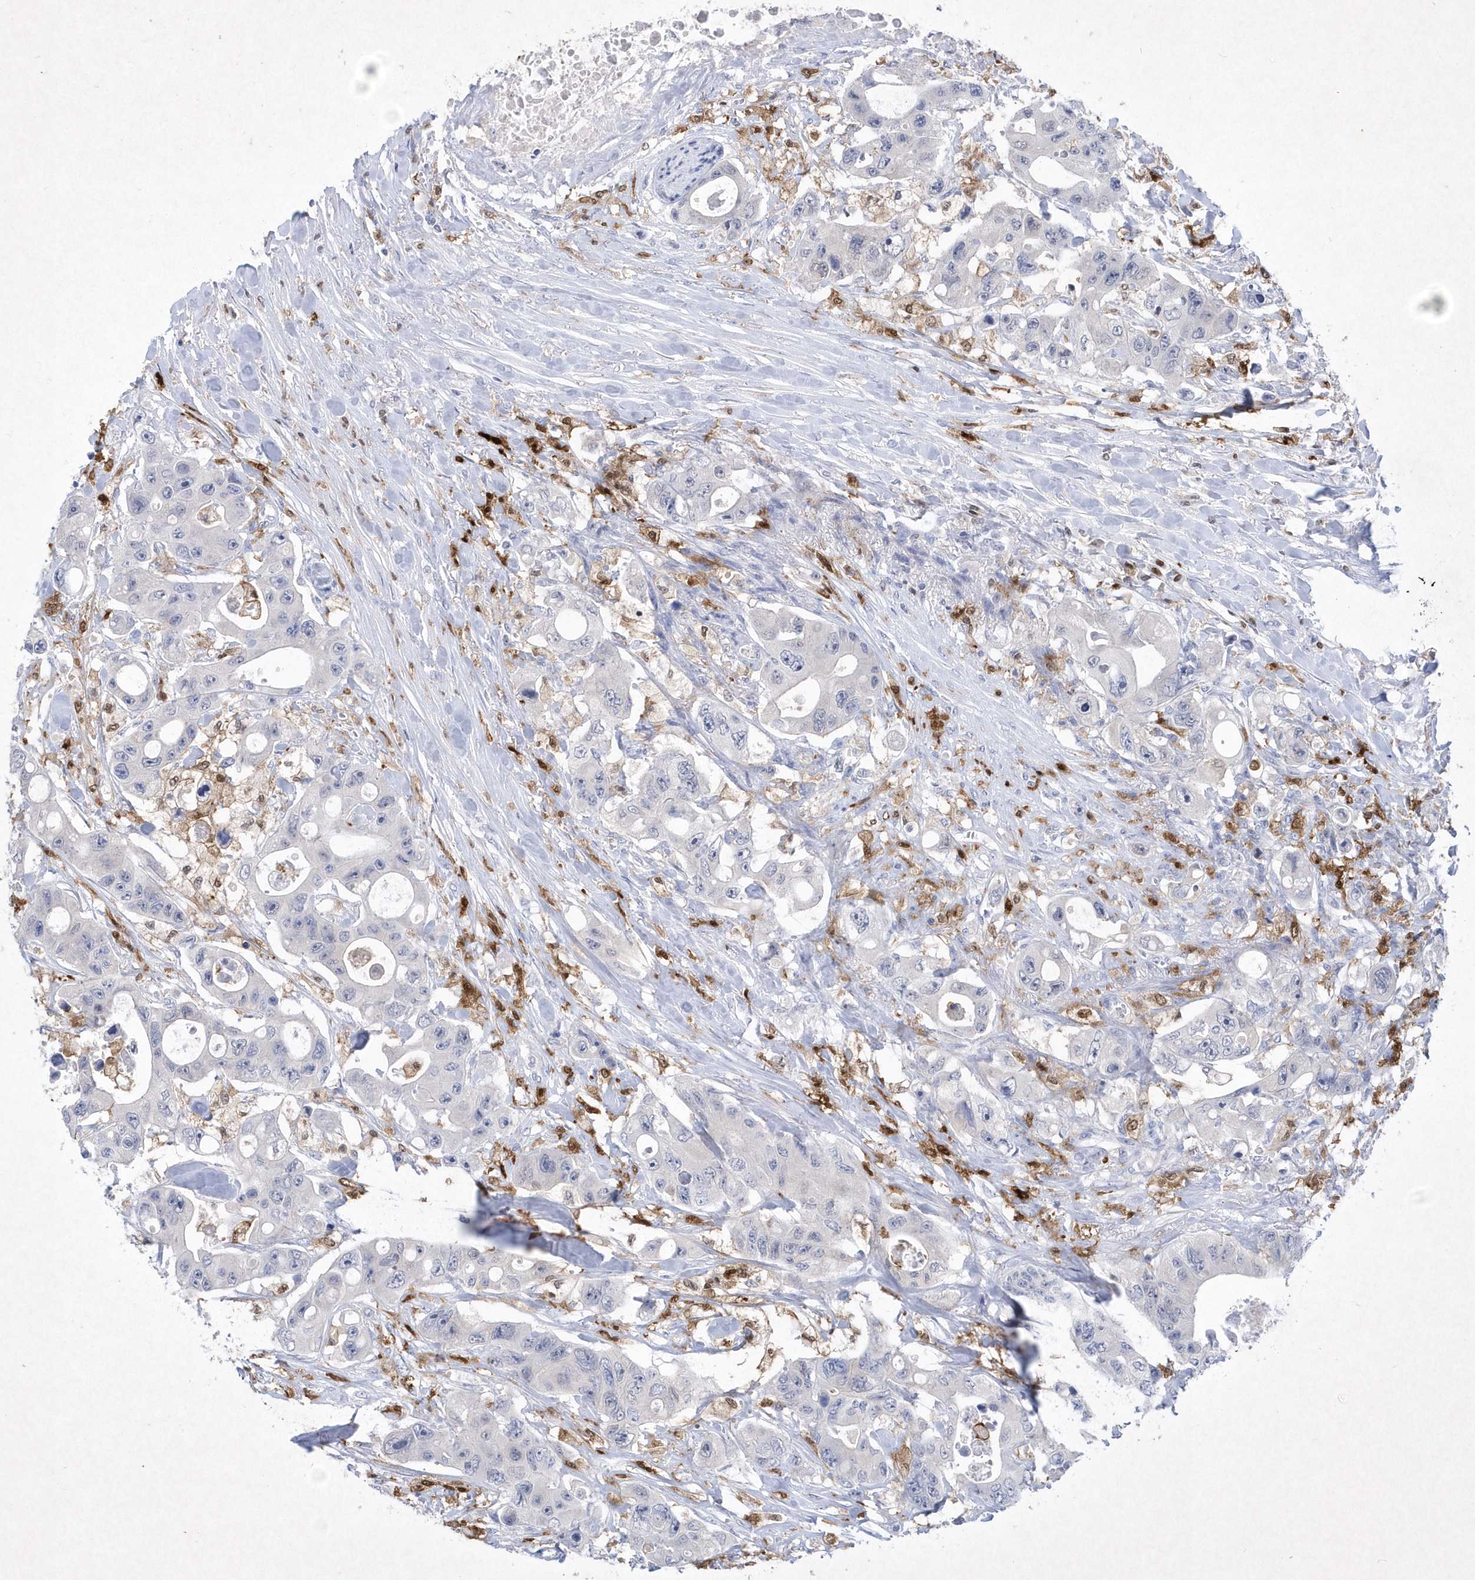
{"staining": {"intensity": "negative", "quantity": "none", "location": "none"}, "tissue": "colorectal cancer", "cell_type": "Tumor cells", "image_type": "cancer", "snomed": [{"axis": "morphology", "description": "Adenocarcinoma, NOS"}, {"axis": "topography", "description": "Colon"}], "caption": "An immunohistochemistry (IHC) histopathology image of adenocarcinoma (colorectal) is shown. There is no staining in tumor cells of adenocarcinoma (colorectal).", "gene": "BHLHA15", "patient": {"sex": "female", "age": 46}}